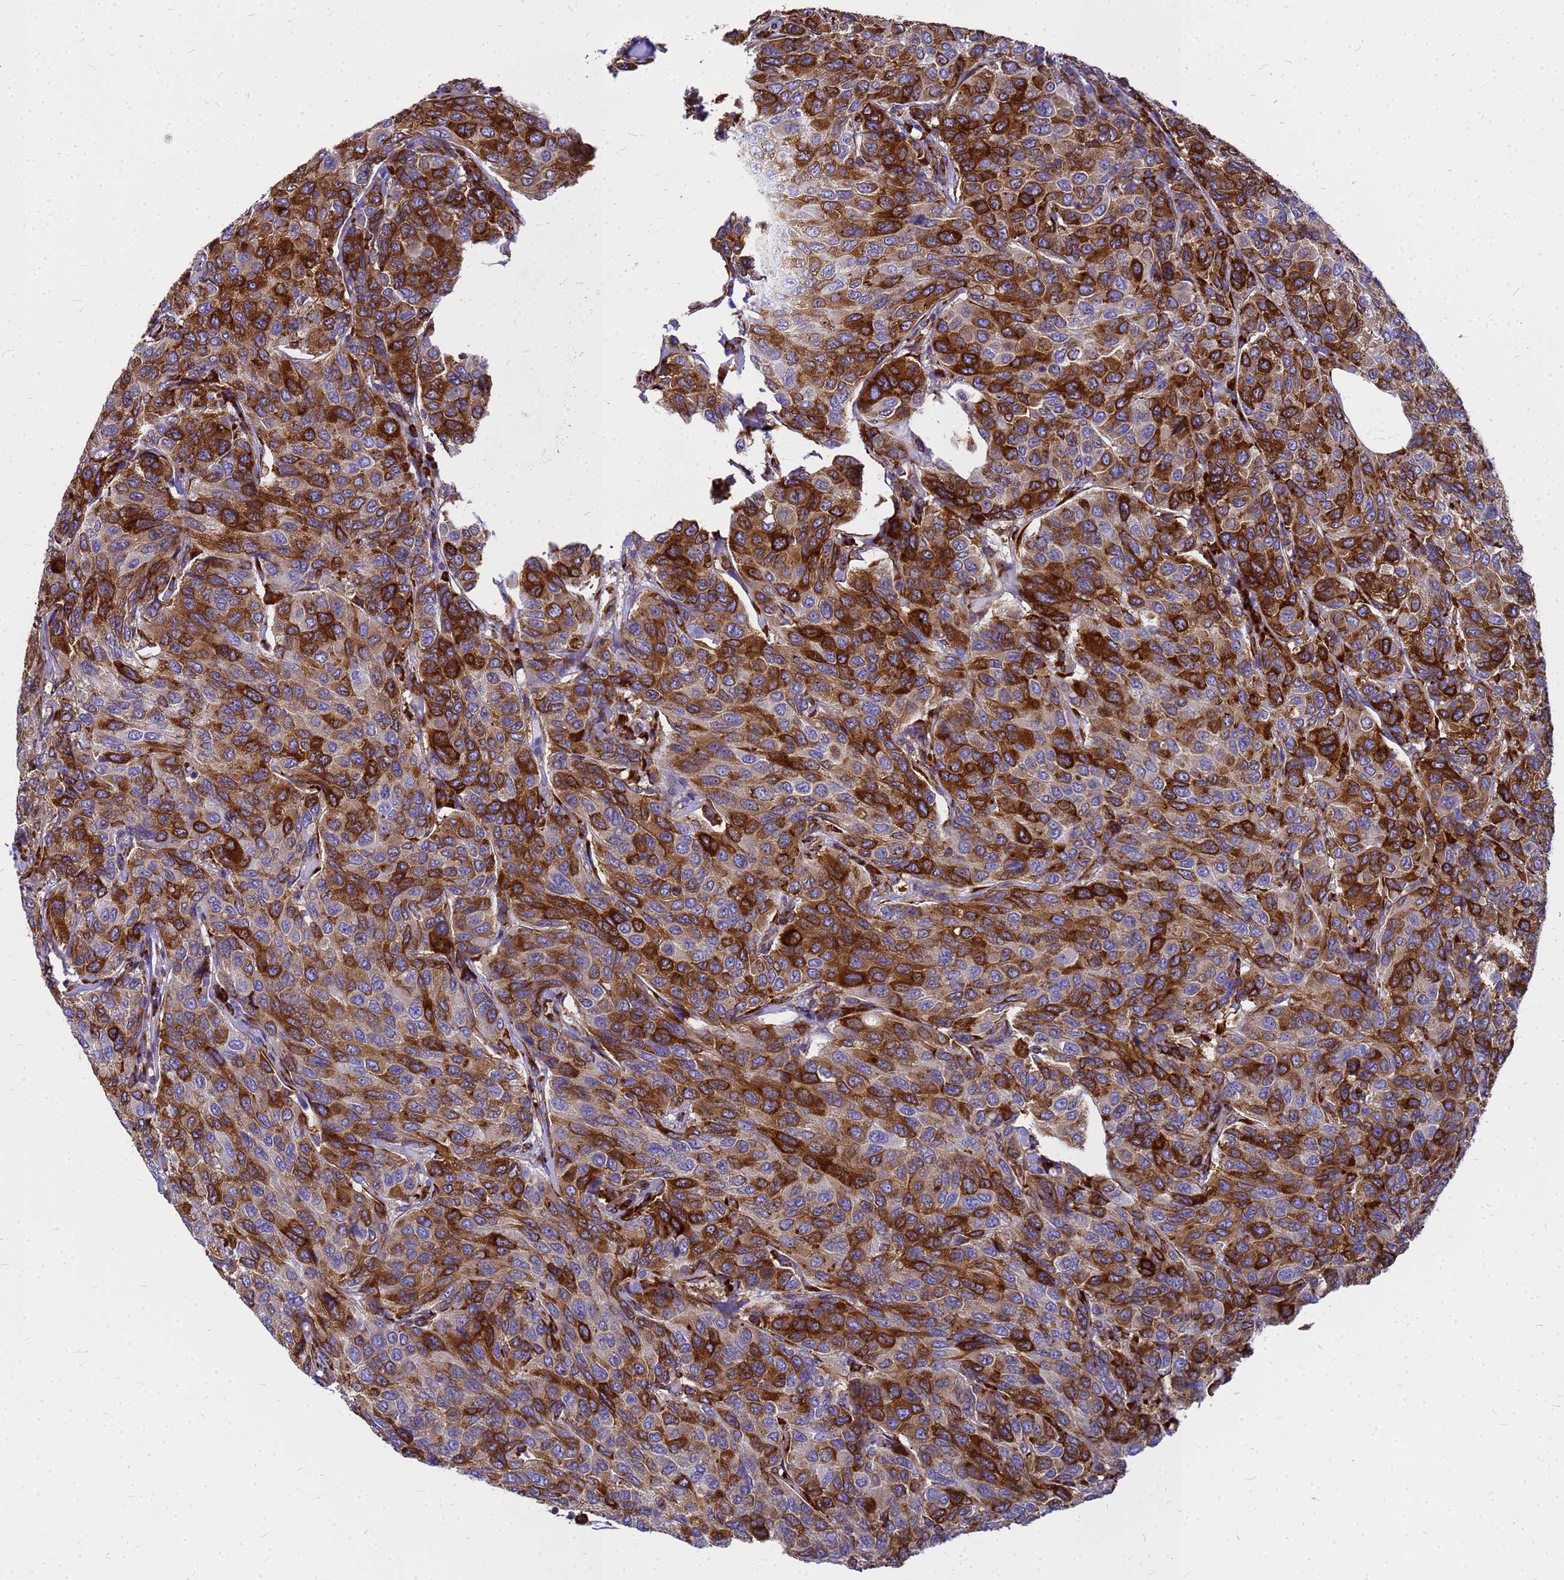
{"staining": {"intensity": "strong", "quantity": ">75%", "location": "cytoplasmic/membranous"}, "tissue": "breast cancer", "cell_type": "Tumor cells", "image_type": "cancer", "snomed": [{"axis": "morphology", "description": "Duct carcinoma"}, {"axis": "topography", "description": "Breast"}], "caption": "Protein staining shows strong cytoplasmic/membranous expression in about >75% of tumor cells in breast cancer (intraductal carcinoma). (brown staining indicates protein expression, while blue staining denotes nuclei).", "gene": "EEF1D", "patient": {"sex": "female", "age": 55}}